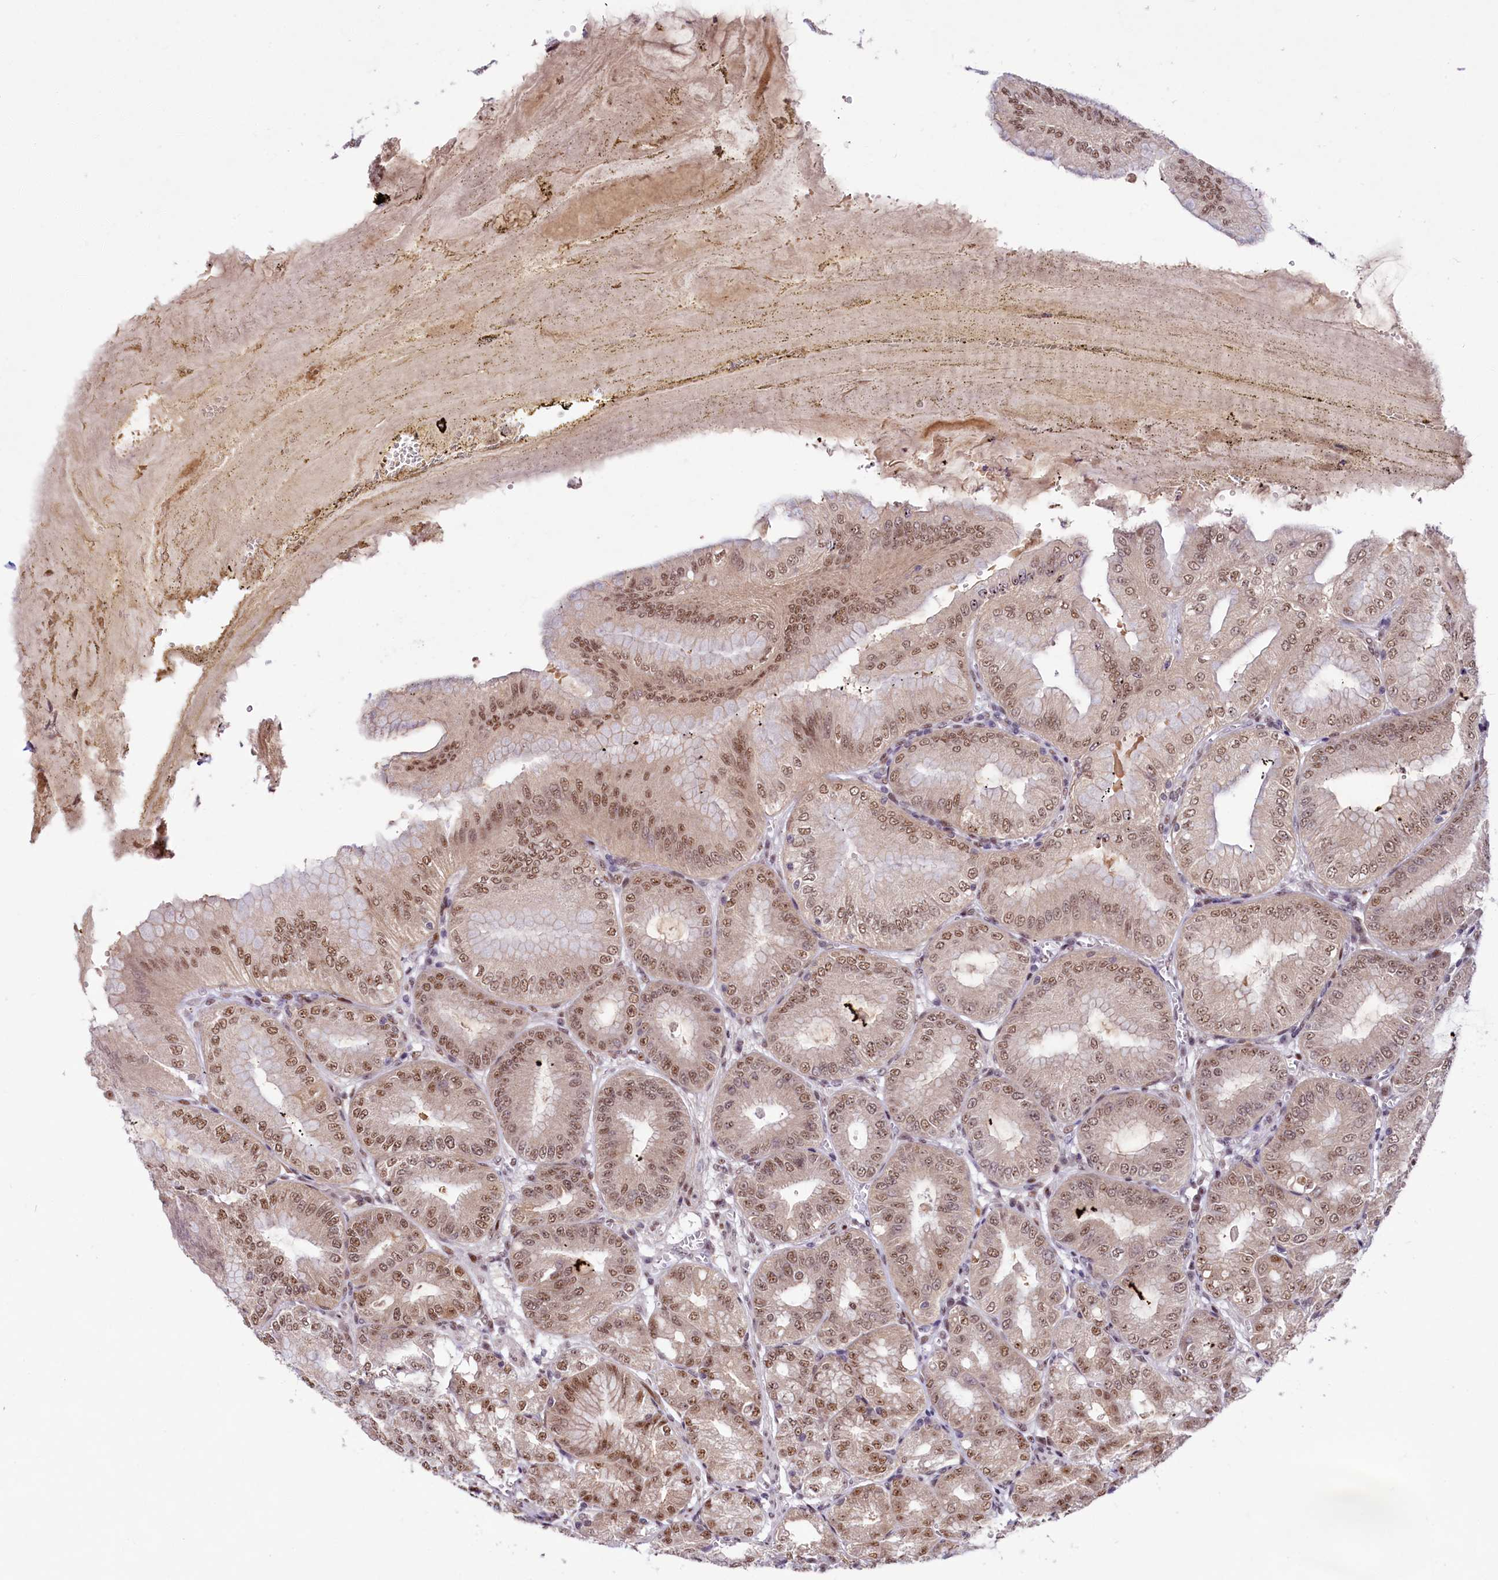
{"staining": {"intensity": "moderate", "quantity": "25%-75%", "location": "cytoplasmic/membranous,nuclear"}, "tissue": "stomach", "cell_type": "Glandular cells", "image_type": "normal", "snomed": [{"axis": "morphology", "description": "Normal tissue, NOS"}, {"axis": "topography", "description": "Stomach, lower"}], "caption": "This photomicrograph shows immunohistochemistry staining of unremarkable human stomach, with medium moderate cytoplasmic/membranous,nuclear expression in approximately 25%-75% of glandular cells.", "gene": "ANKS3", "patient": {"sex": "male", "age": 71}}